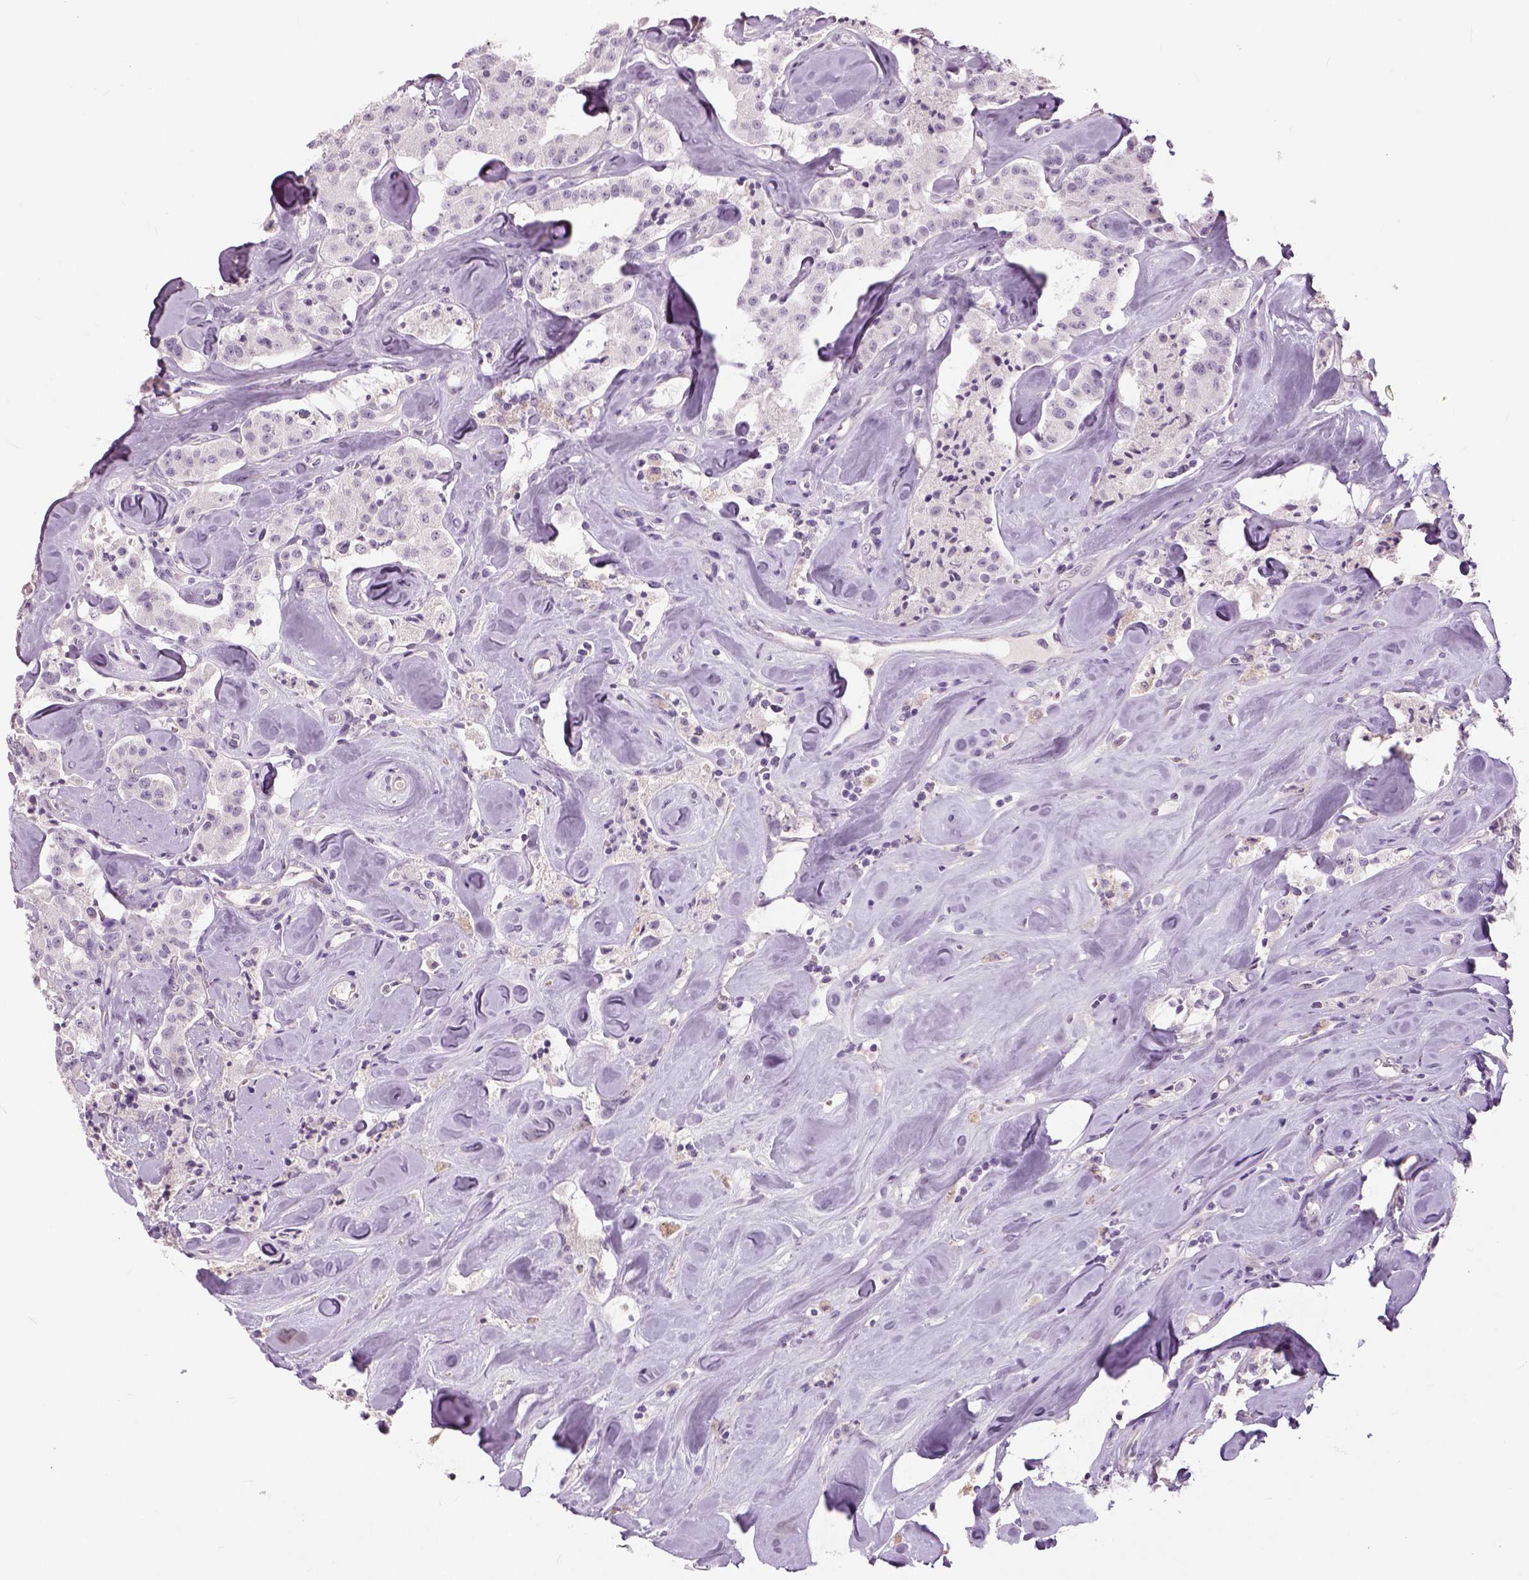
{"staining": {"intensity": "negative", "quantity": "none", "location": "none"}, "tissue": "carcinoid", "cell_type": "Tumor cells", "image_type": "cancer", "snomed": [{"axis": "morphology", "description": "Carcinoid, malignant, NOS"}, {"axis": "topography", "description": "Pancreas"}], "caption": "A high-resolution image shows immunohistochemistry (IHC) staining of malignant carcinoid, which reveals no significant expression in tumor cells.", "gene": "NECAB1", "patient": {"sex": "male", "age": 41}}